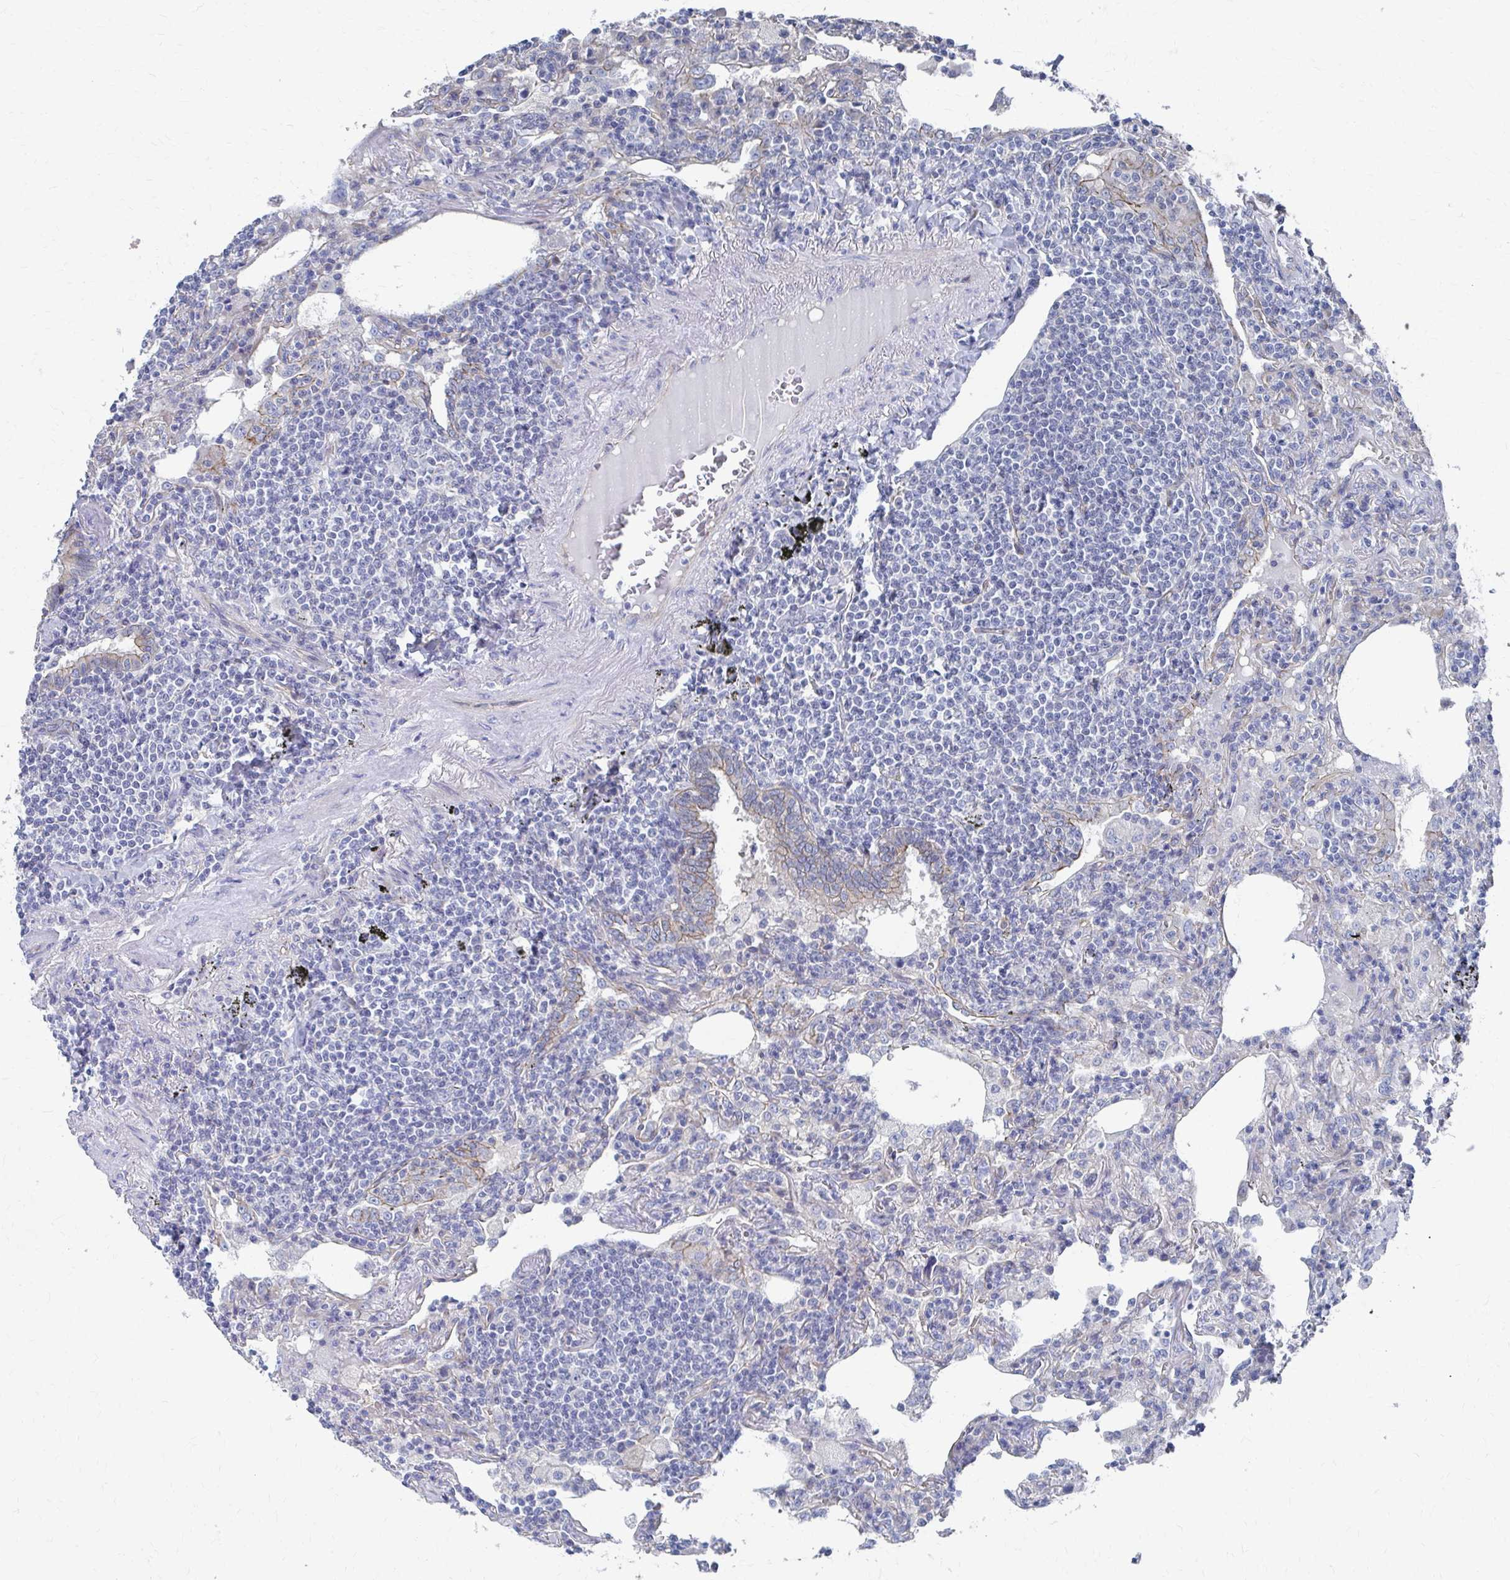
{"staining": {"intensity": "negative", "quantity": "none", "location": "none"}, "tissue": "lymphoma", "cell_type": "Tumor cells", "image_type": "cancer", "snomed": [{"axis": "morphology", "description": "Malignant lymphoma, non-Hodgkin's type, Low grade"}, {"axis": "topography", "description": "Lung"}], "caption": "This is an immunohistochemistry photomicrograph of malignant lymphoma, non-Hodgkin's type (low-grade). There is no staining in tumor cells.", "gene": "PLEKHG7", "patient": {"sex": "female", "age": 71}}